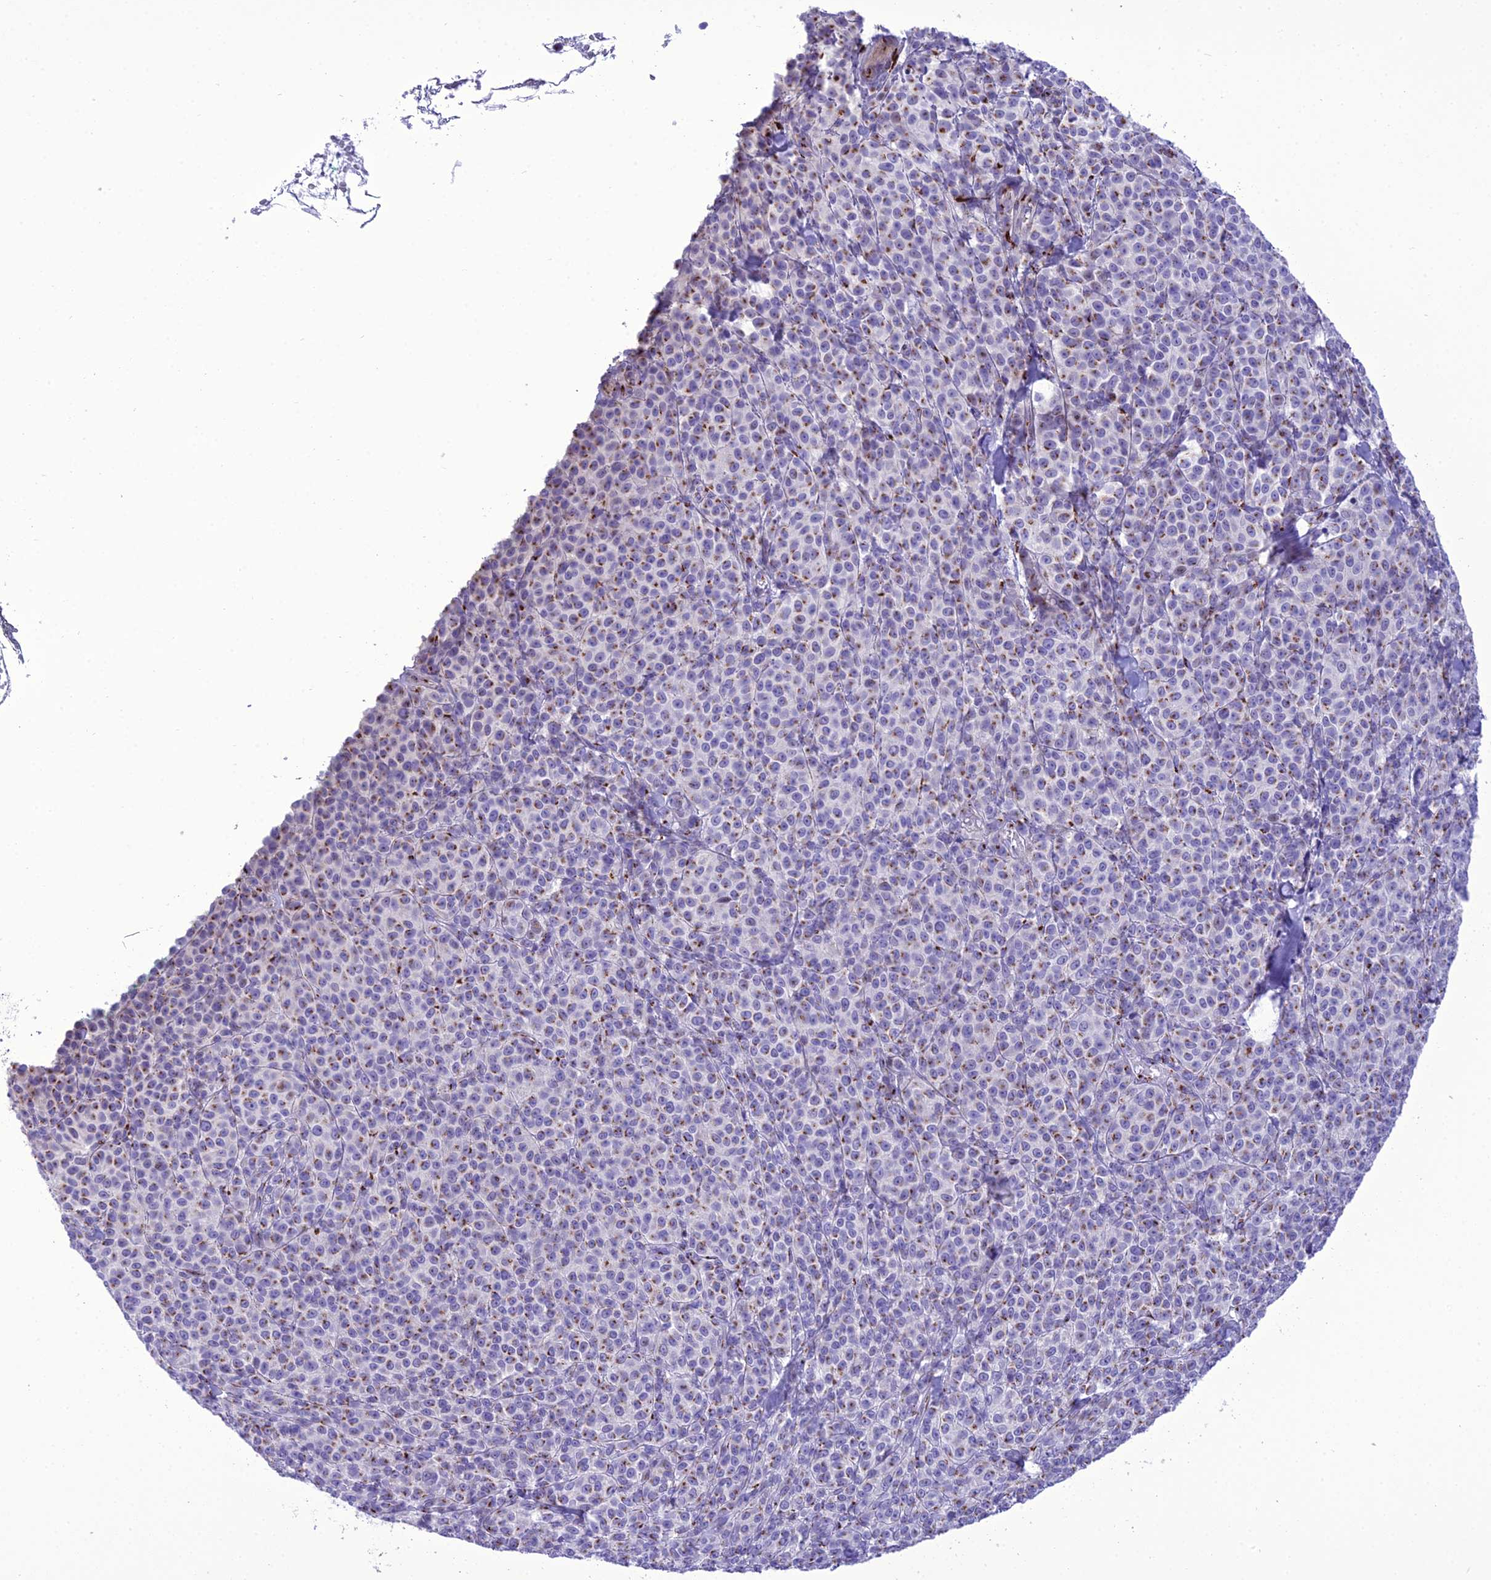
{"staining": {"intensity": "moderate", "quantity": "25%-75%", "location": "cytoplasmic/membranous"}, "tissue": "melanoma", "cell_type": "Tumor cells", "image_type": "cancer", "snomed": [{"axis": "morphology", "description": "Normal tissue, NOS"}, {"axis": "morphology", "description": "Malignant melanoma, NOS"}, {"axis": "topography", "description": "Skin"}], "caption": "A high-resolution image shows immunohistochemistry staining of melanoma, which displays moderate cytoplasmic/membranous expression in approximately 25%-75% of tumor cells.", "gene": "GOLM2", "patient": {"sex": "female", "age": 34}}